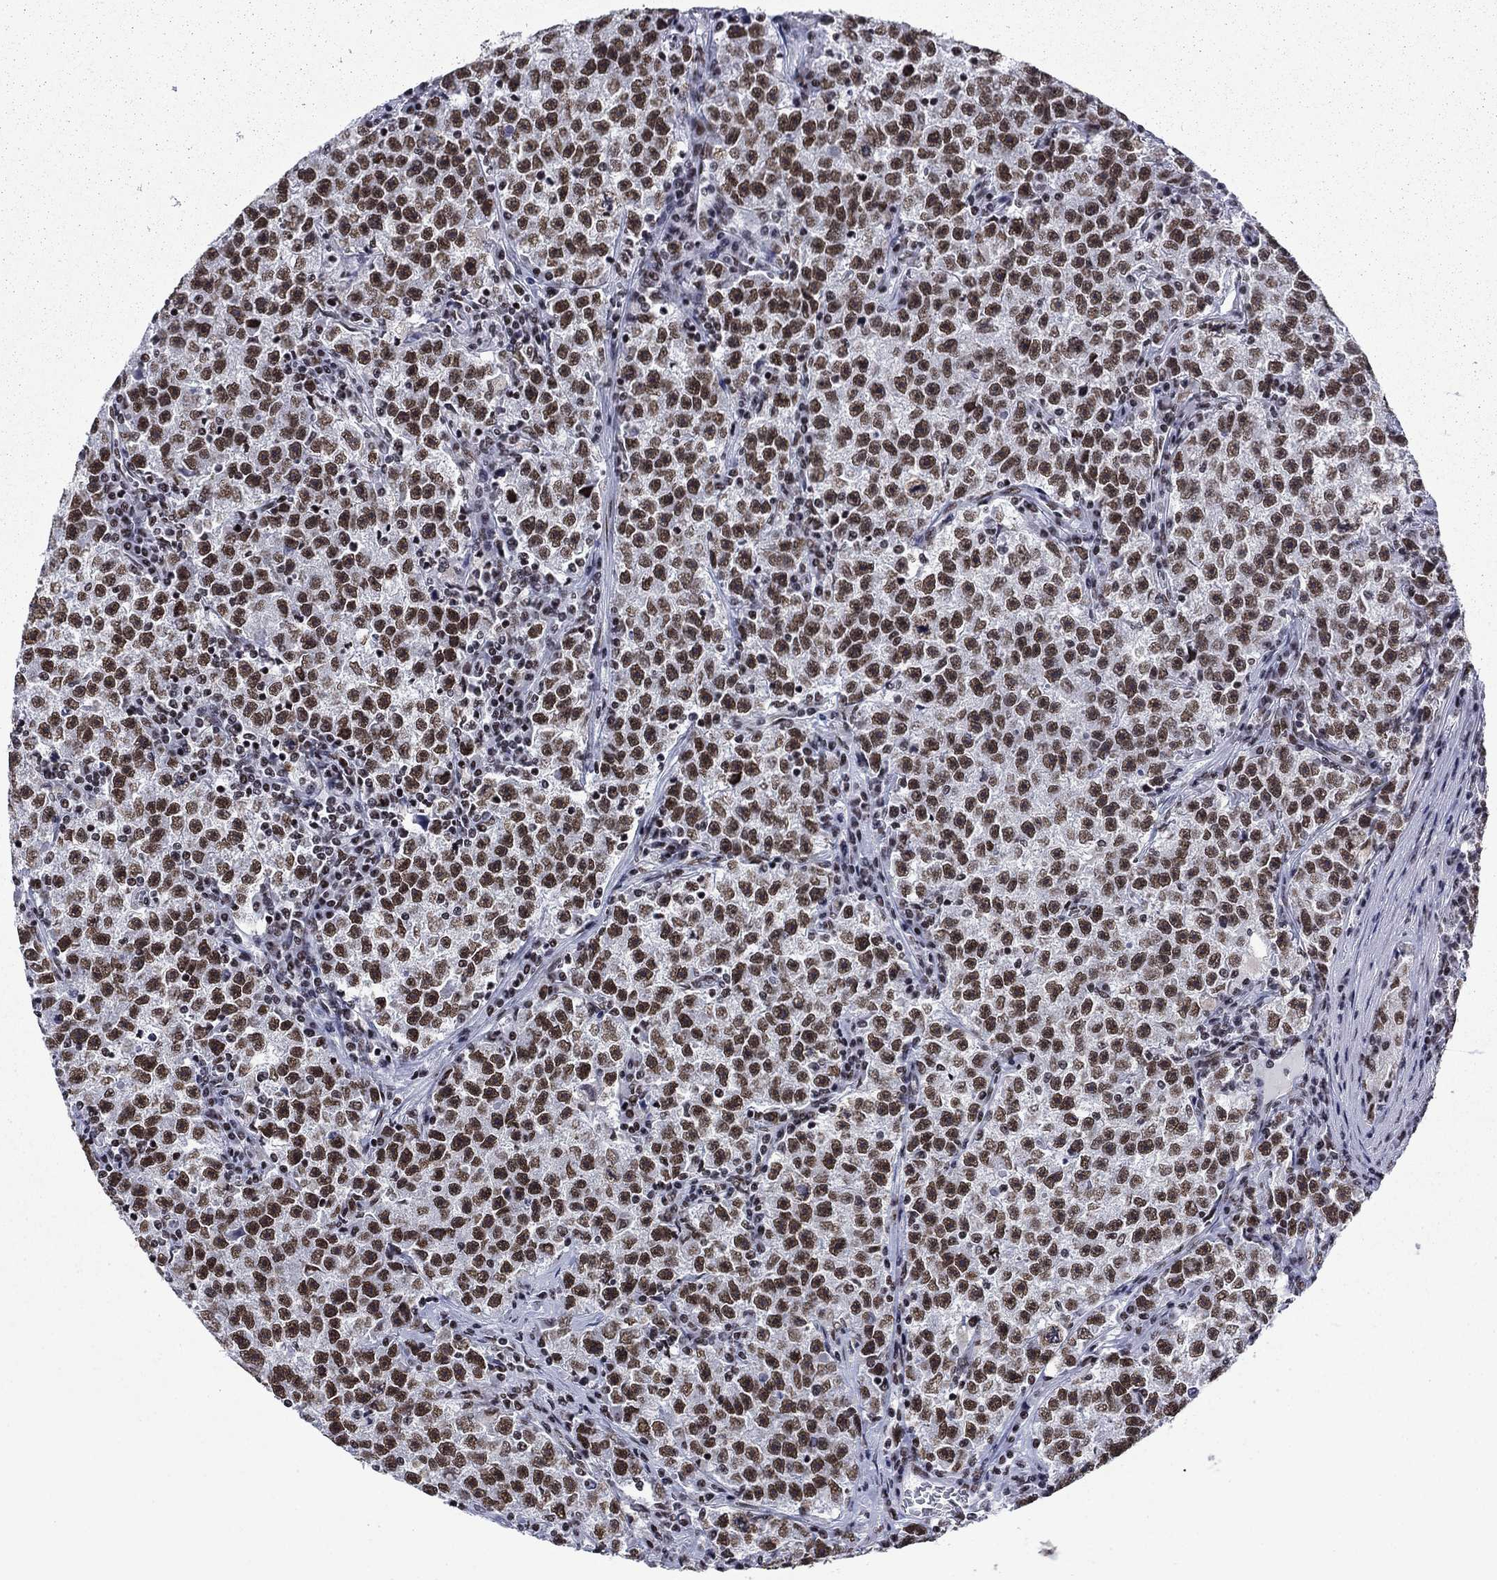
{"staining": {"intensity": "strong", "quantity": ">75%", "location": "nuclear"}, "tissue": "testis cancer", "cell_type": "Tumor cells", "image_type": "cancer", "snomed": [{"axis": "morphology", "description": "Seminoma, NOS"}, {"axis": "topography", "description": "Testis"}], "caption": "IHC image of neoplastic tissue: human testis cancer (seminoma) stained using IHC displays high levels of strong protein expression localized specifically in the nuclear of tumor cells, appearing as a nuclear brown color.", "gene": "ETV5", "patient": {"sex": "male", "age": 22}}